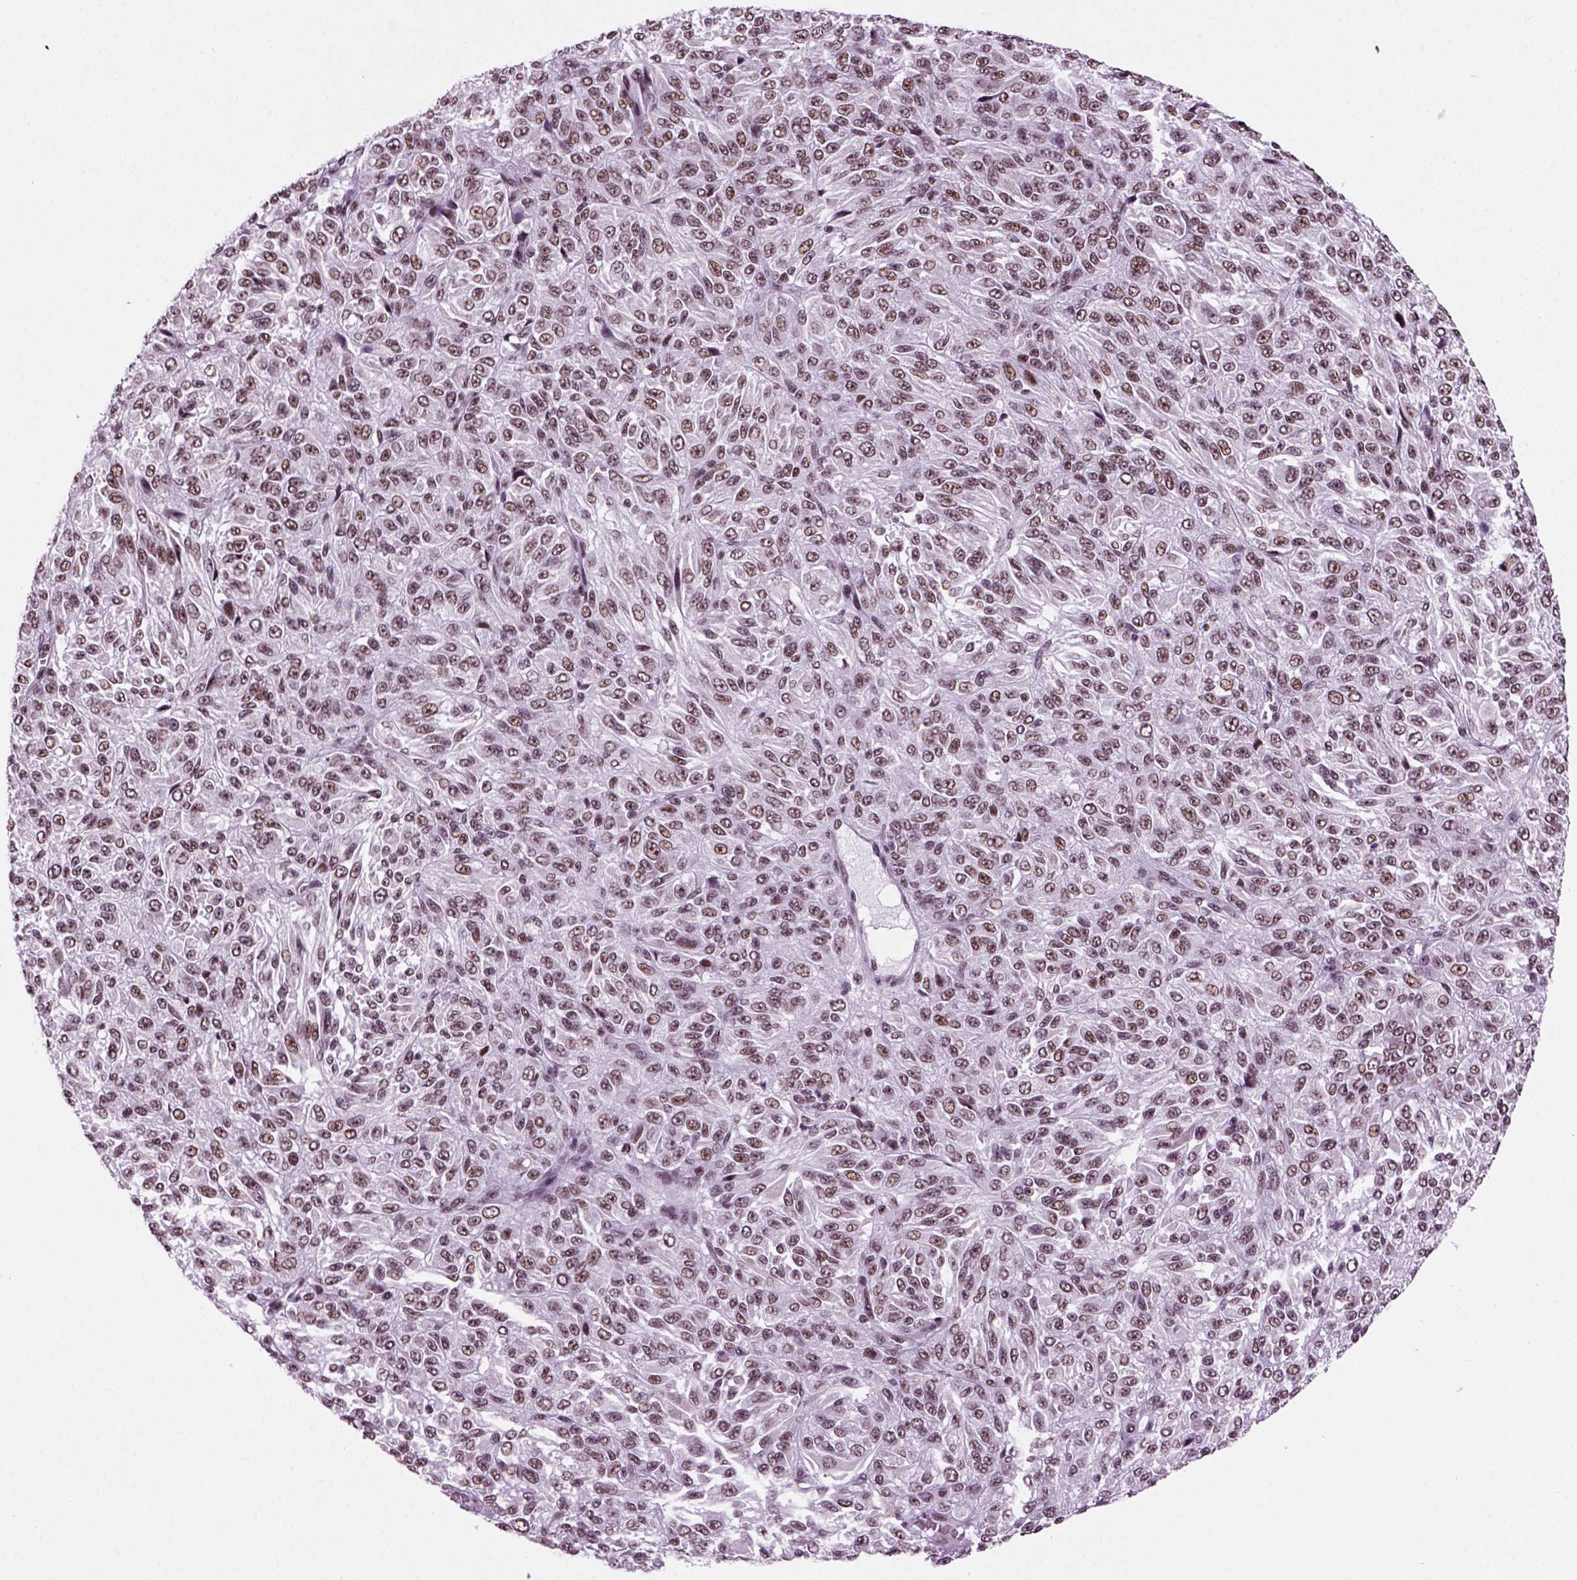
{"staining": {"intensity": "weak", "quantity": "25%-75%", "location": "nuclear"}, "tissue": "melanoma", "cell_type": "Tumor cells", "image_type": "cancer", "snomed": [{"axis": "morphology", "description": "Malignant melanoma, Metastatic site"}, {"axis": "topography", "description": "Brain"}], "caption": "Malignant melanoma (metastatic site) tissue exhibits weak nuclear positivity in approximately 25%-75% of tumor cells Using DAB (3,3'-diaminobenzidine) (brown) and hematoxylin (blue) stains, captured at high magnification using brightfield microscopy.", "gene": "RCOR3", "patient": {"sex": "female", "age": 56}}